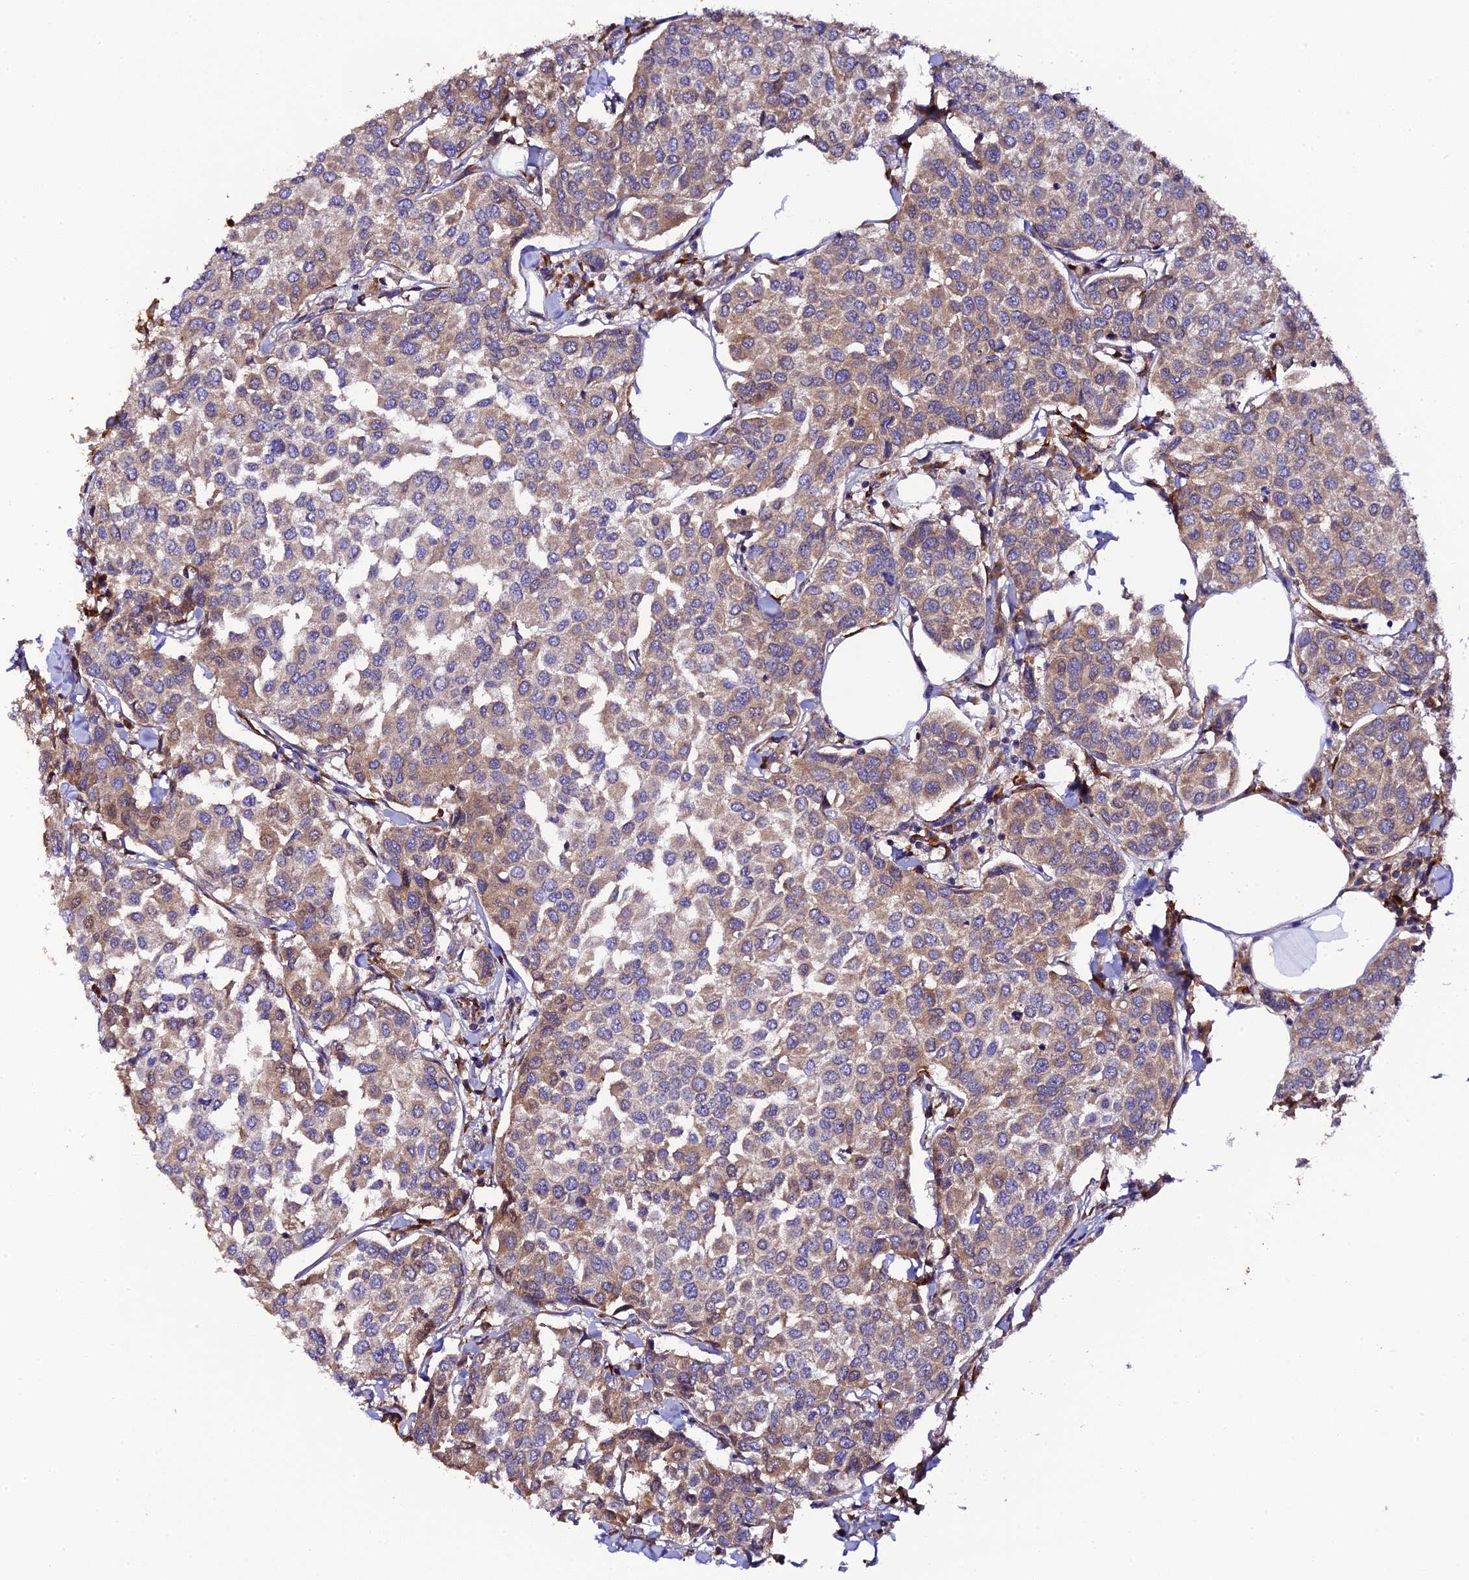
{"staining": {"intensity": "moderate", "quantity": ">75%", "location": "cytoplasmic/membranous"}, "tissue": "breast cancer", "cell_type": "Tumor cells", "image_type": "cancer", "snomed": [{"axis": "morphology", "description": "Duct carcinoma"}, {"axis": "topography", "description": "Breast"}], "caption": "Intraductal carcinoma (breast) stained for a protein shows moderate cytoplasmic/membranous positivity in tumor cells. The protein is shown in brown color, while the nuclei are stained blue.", "gene": "P3H3", "patient": {"sex": "female", "age": 55}}